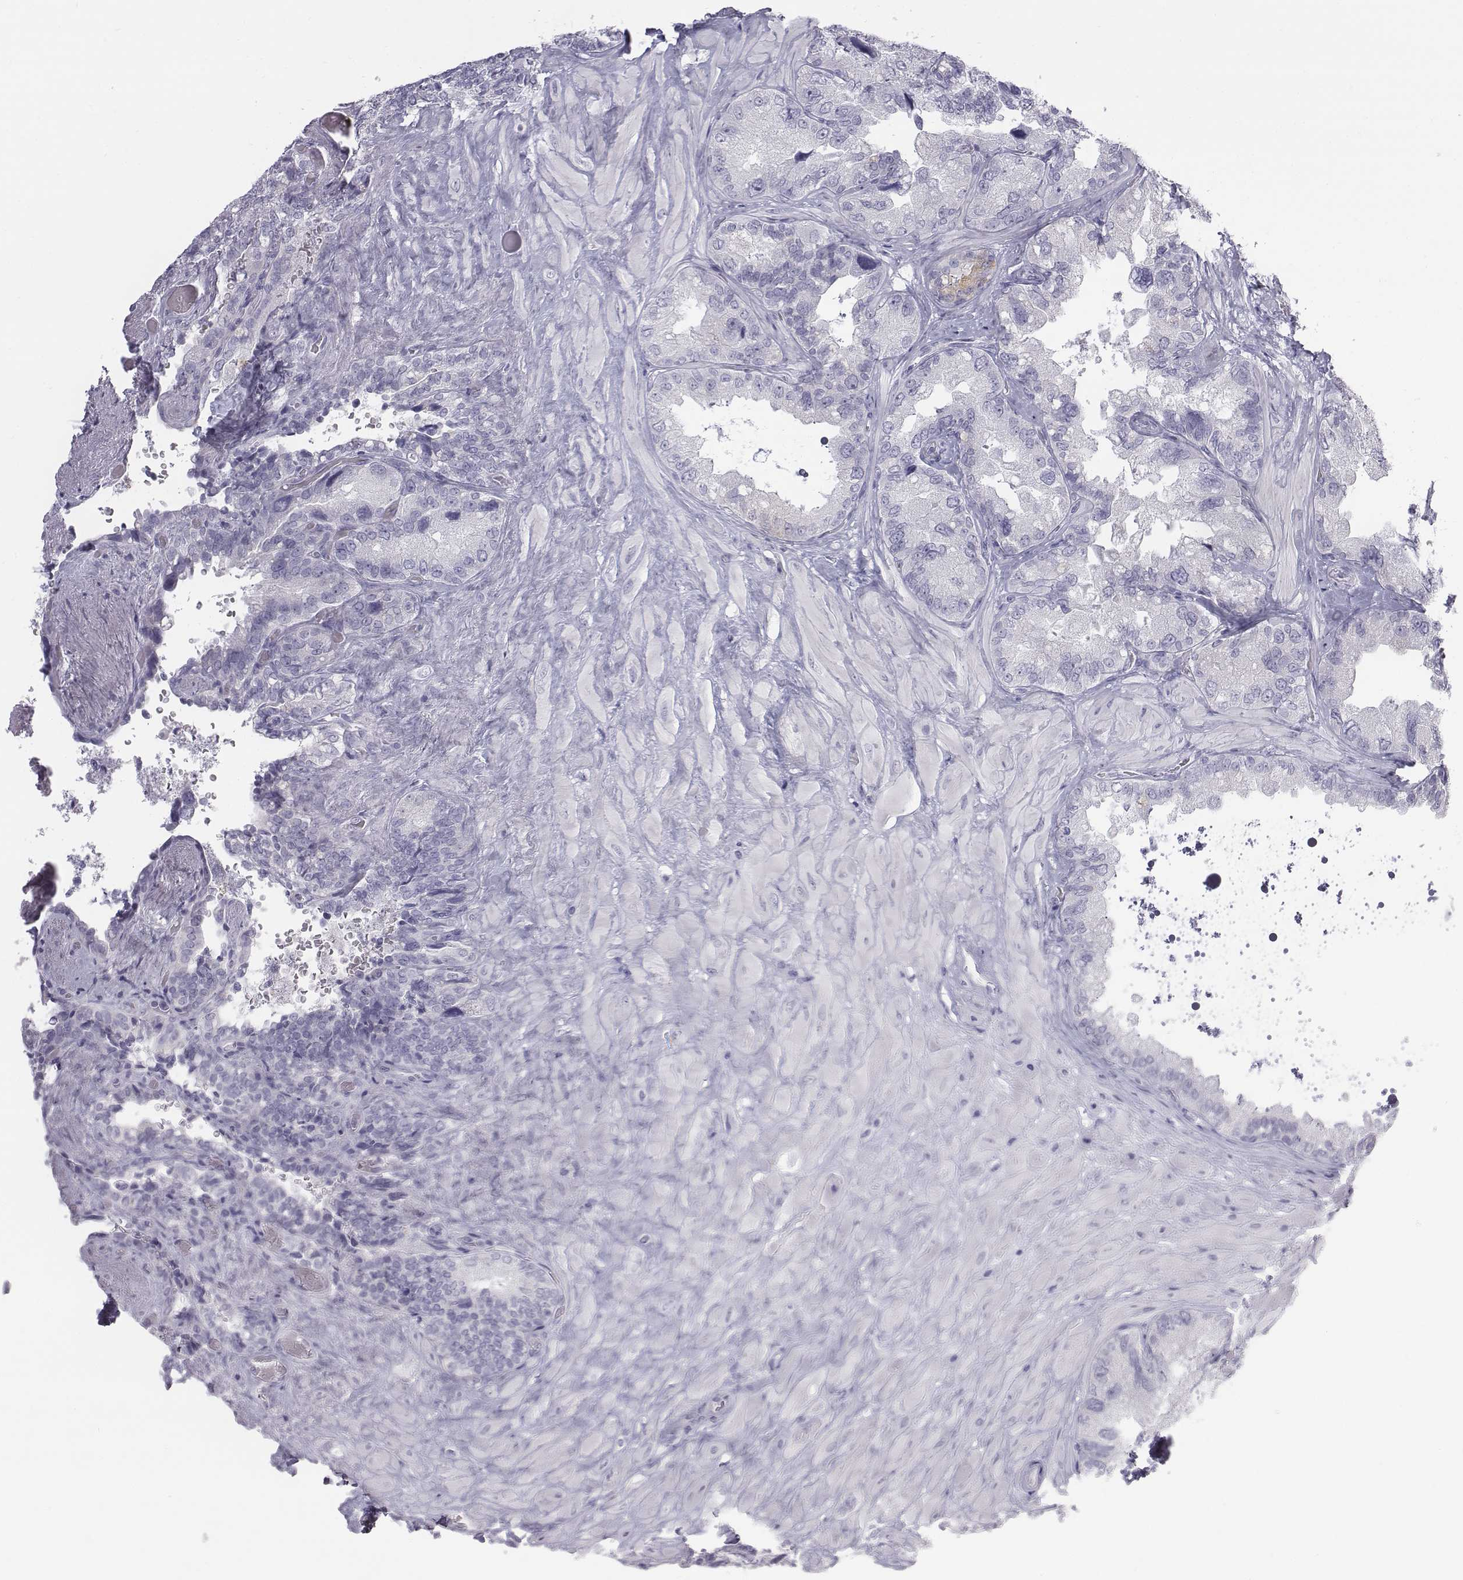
{"staining": {"intensity": "negative", "quantity": "none", "location": "none"}, "tissue": "seminal vesicle", "cell_type": "Glandular cells", "image_type": "normal", "snomed": [{"axis": "morphology", "description": "Normal tissue, NOS"}, {"axis": "topography", "description": "Seminal veicle"}], "caption": "Unremarkable seminal vesicle was stained to show a protein in brown. There is no significant positivity in glandular cells. (Stains: DAB IHC with hematoxylin counter stain, Microscopy: brightfield microscopy at high magnification).", "gene": "C6orf58", "patient": {"sex": "male", "age": 69}}